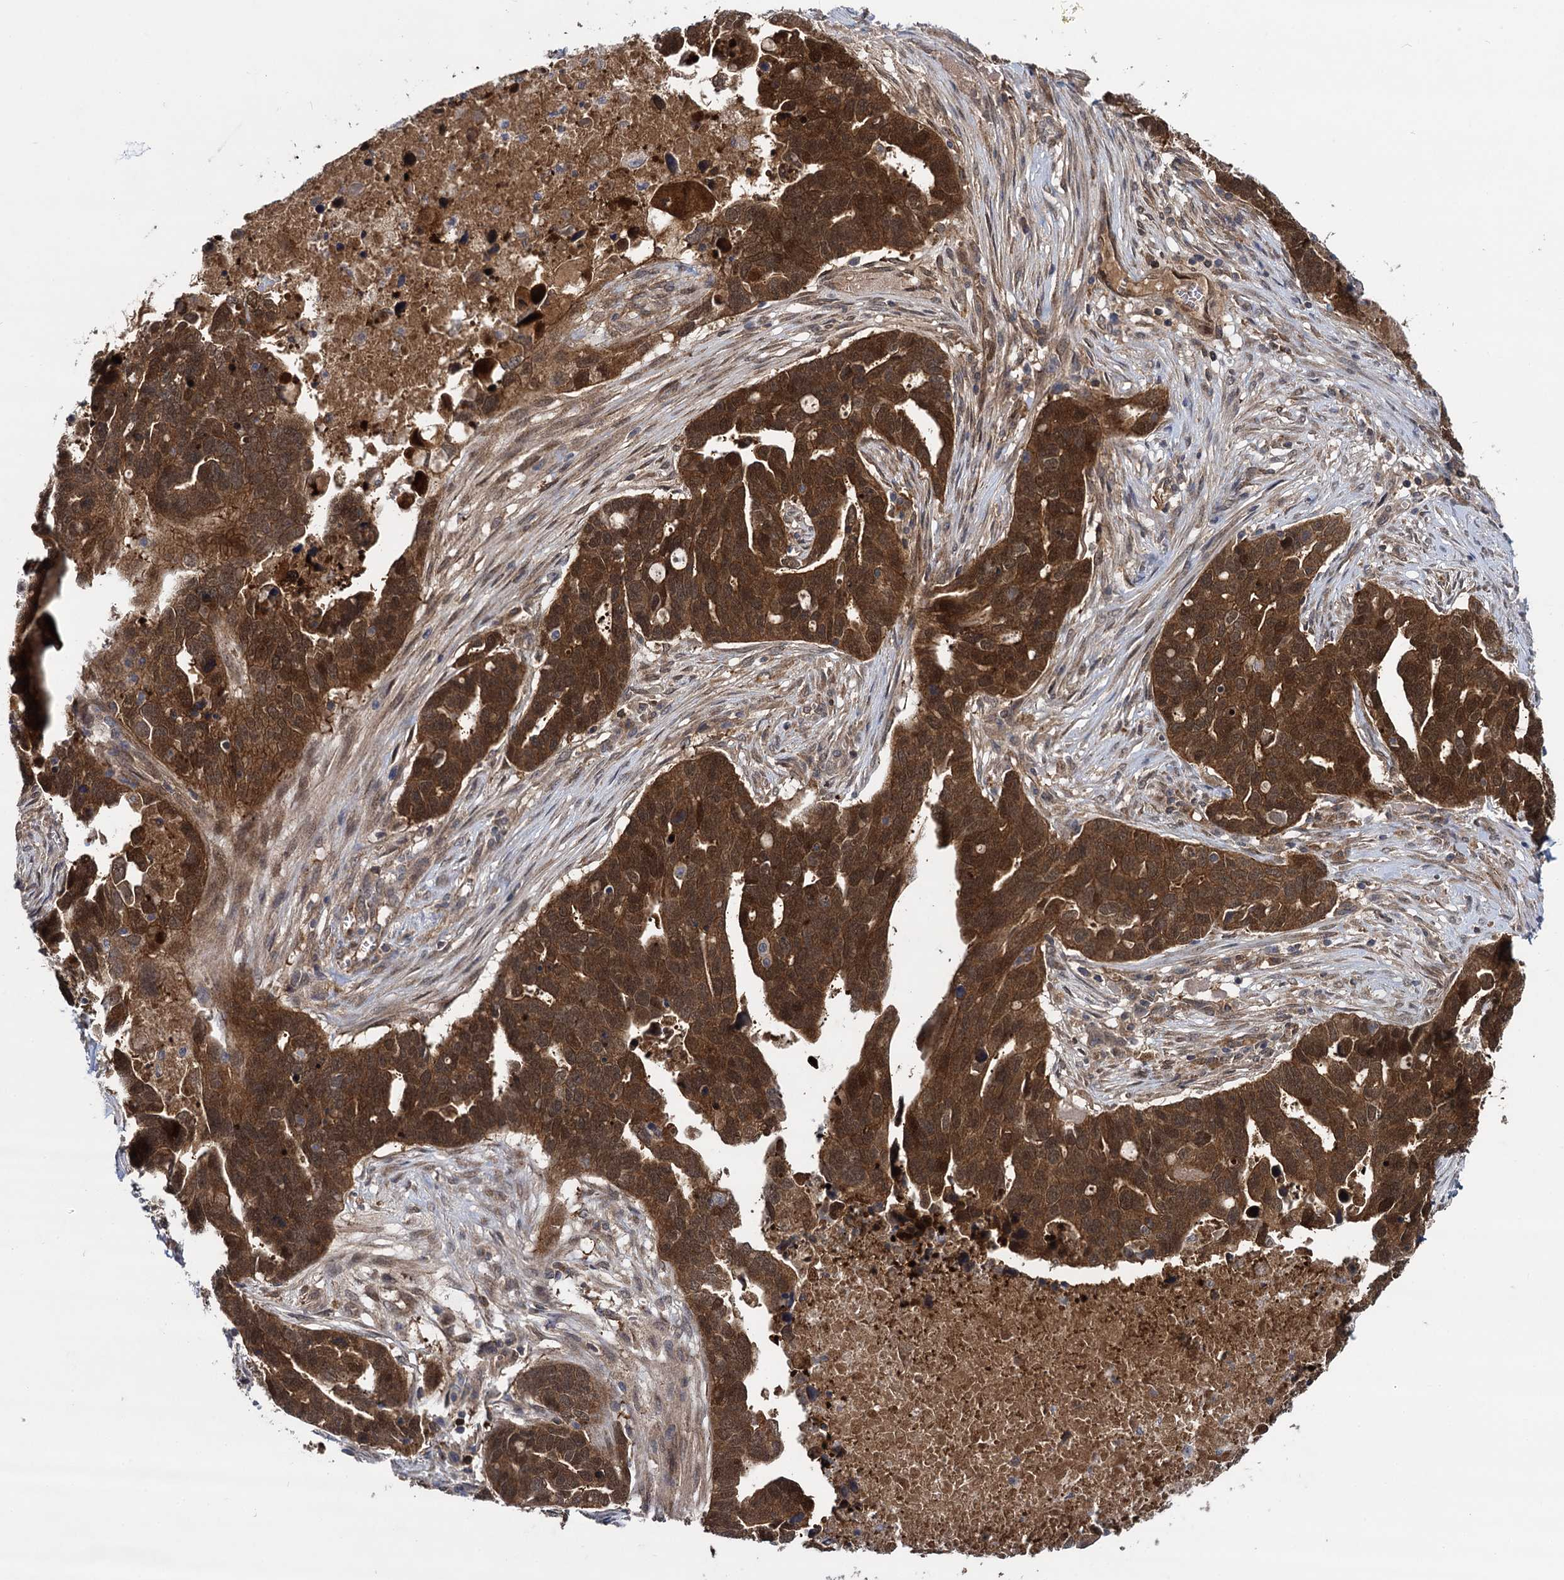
{"staining": {"intensity": "strong", "quantity": ">75%", "location": "cytoplasmic/membranous"}, "tissue": "ovarian cancer", "cell_type": "Tumor cells", "image_type": "cancer", "snomed": [{"axis": "morphology", "description": "Cystadenocarcinoma, serous, NOS"}, {"axis": "topography", "description": "Ovary"}], "caption": "Protein expression analysis of ovarian cancer (serous cystadenocarcinoma) exhibits strong cytoplasmic/membranous positivity in about >75% of tumor cells.", "gene": "GLO1", "patient": {"sex": "female", "age": 54}}